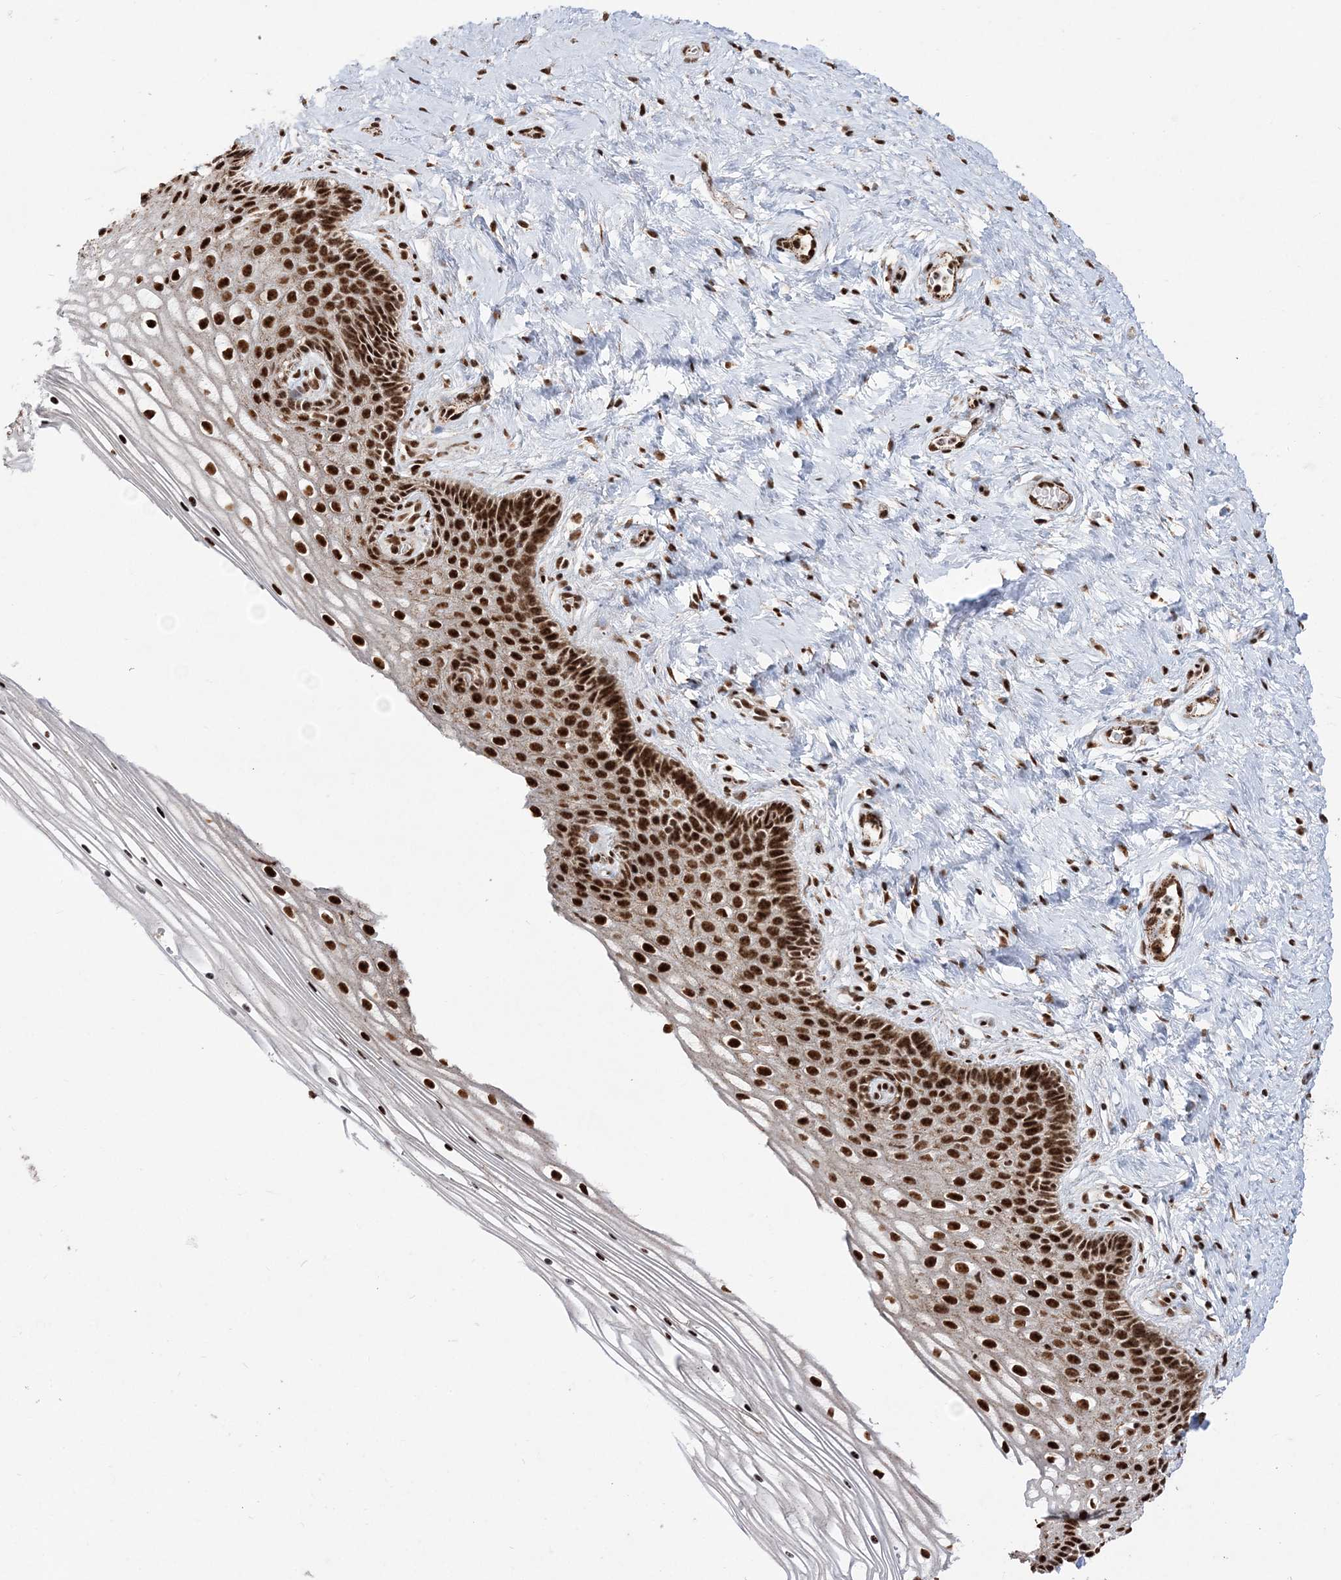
{"staining": {"intensity": "strong", "quantity": ">75%", "location": "nuclear"}, "tissue": "cervix", "cell_type": "Glandular cells", "image_type": "normal", "snomed": [{"axis": "morphology", "description": "Normal tissue, NOS"}, {"axis": "topography", "description": "Cervix"}], "caption": "Brown immunohistochemical staining in unremarkable human cervix reveals strong nuclear positivity in approximately >75% of glandular cells.", "gene": "RBM17", "patient": {"sex": "female", "age": 33}}